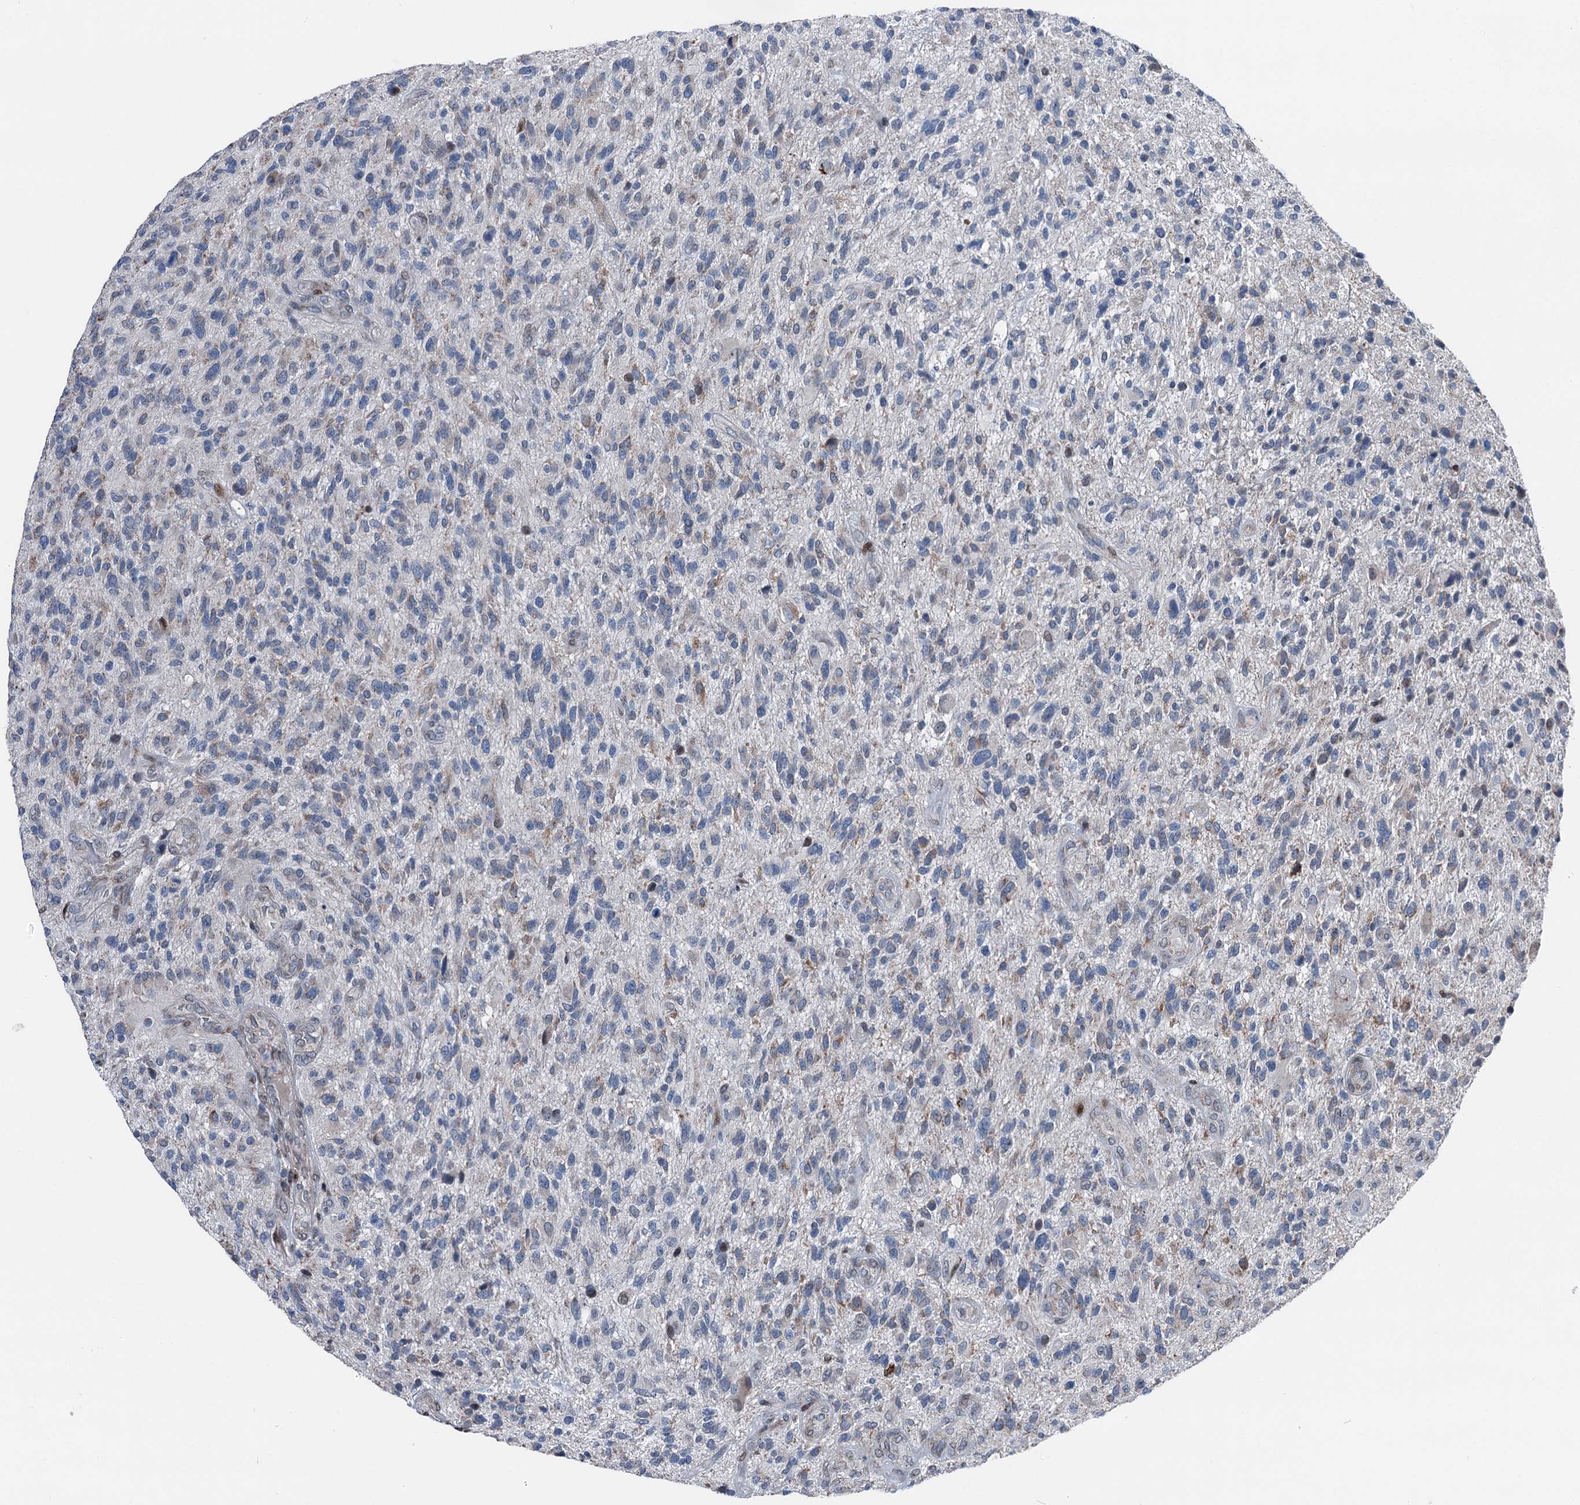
{"staining": {"intensity": "negative", "quantity": "none", "location": "none"}, "tissue": "glioma", "cell_type": "Tumor cells", "image_type": "cancer", "snomed": [{"axis": "morphology", "description": "Glioma, malignant, High grade"}, {"axis": "topography", "description": "Brain"}], "caption": "The IHC image has no significant positivity in tumor cells of glioma tissue.", "gene": "MRPL14", "patient": {"sex": "male", "age": 47}}